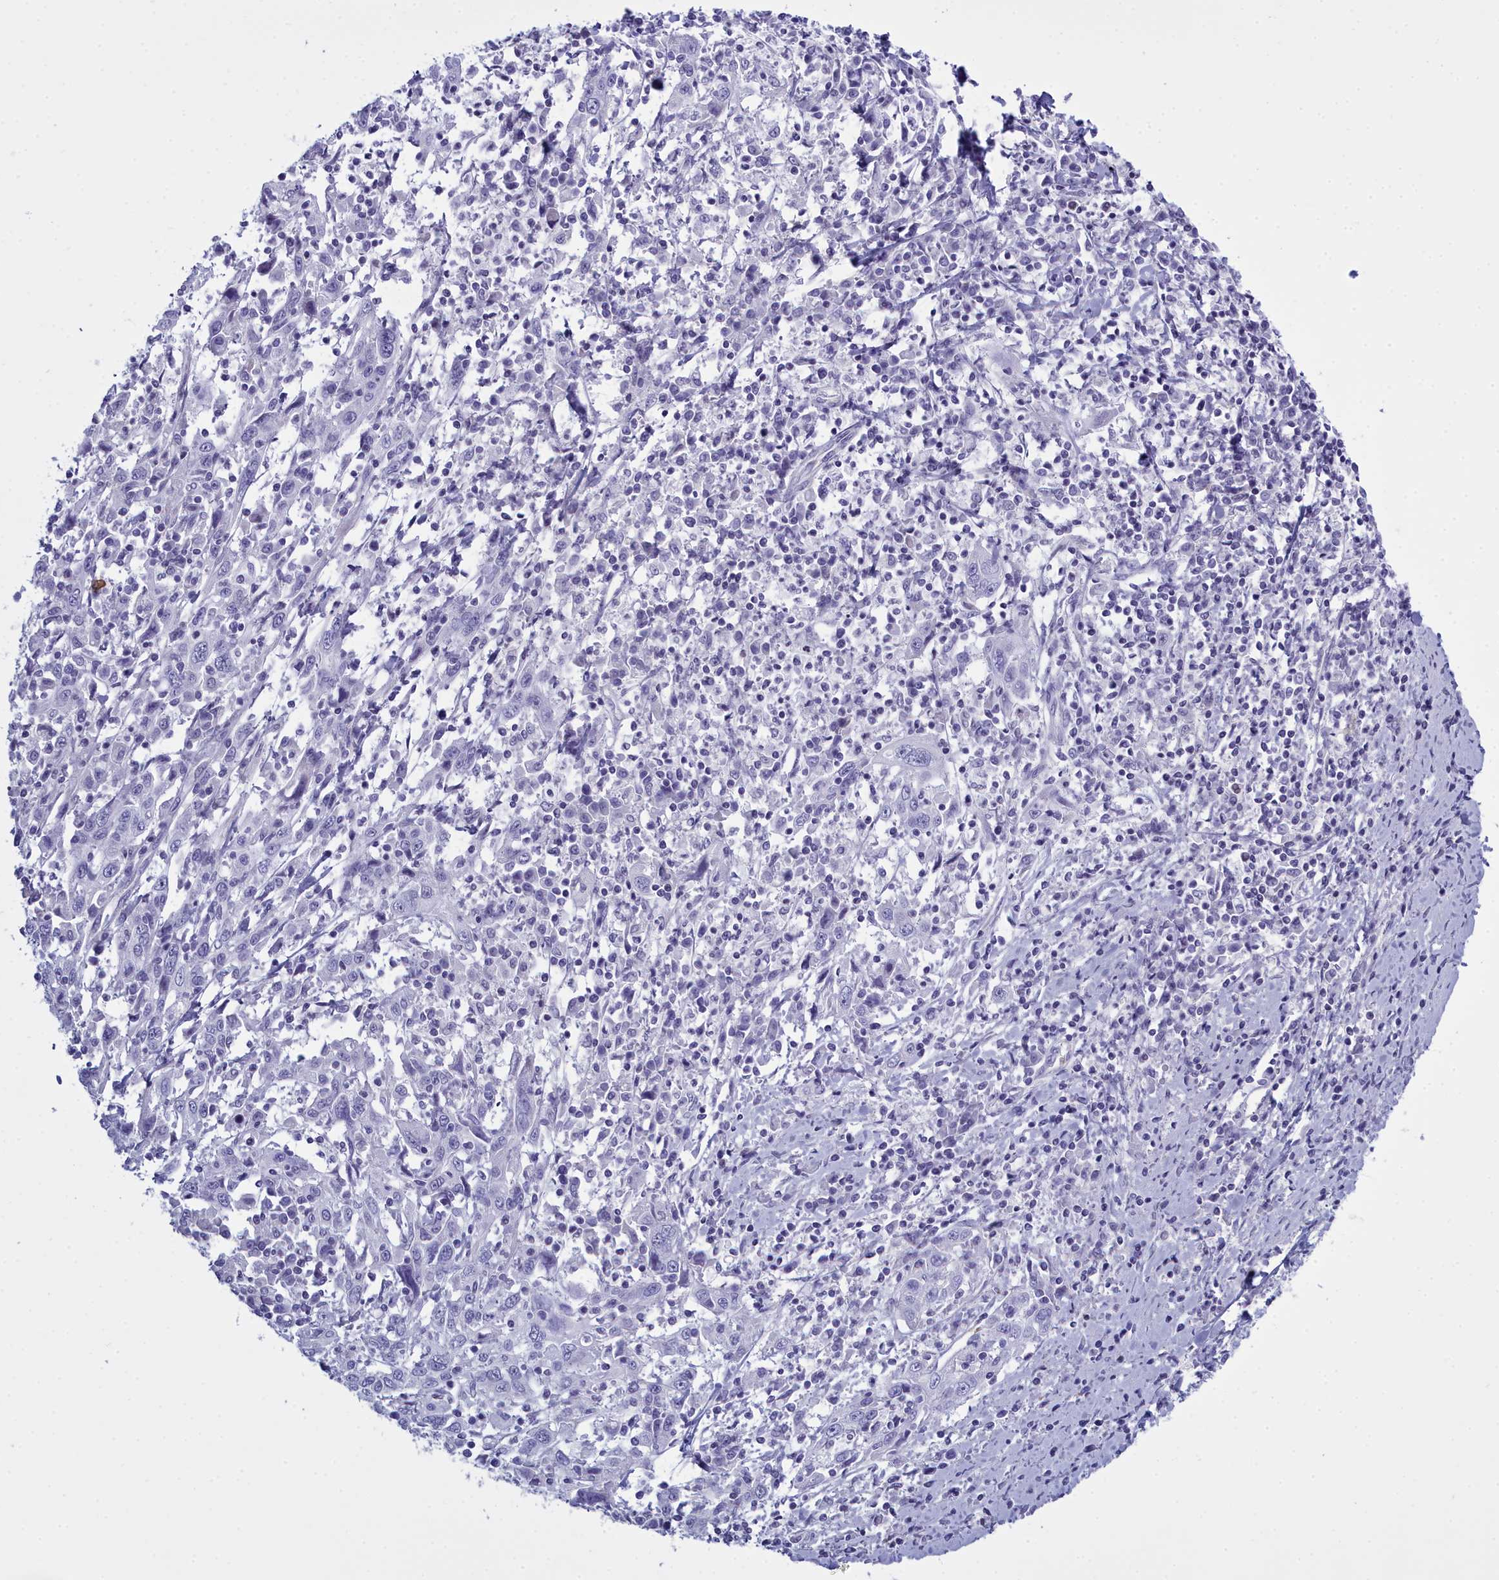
{"staining": {"intensity": "negative", "quantity": "none", "location": "none"}, "tissue": "cervical cancer", "cell_type": "Tumor cells", "image_type": "cancer", "snomed": [{"axis": "morphology", "description": "Squamous cell carcinoma, NOS"}, {"axis": "topography", "description": "Cervix"}], "caption": "Immunohistochemistry (IHC) micrograph of cervical cancer stained for a protein (brown), which exhibits no positivity in tumor cells. Brightfield microscopy of immunohistochemistry (IHC) stained with DAB (brown) and hematoxylin (blue), captured at high magnification.", "gene": "MAP6", "patient": {"sex": "female", "age": 46}}